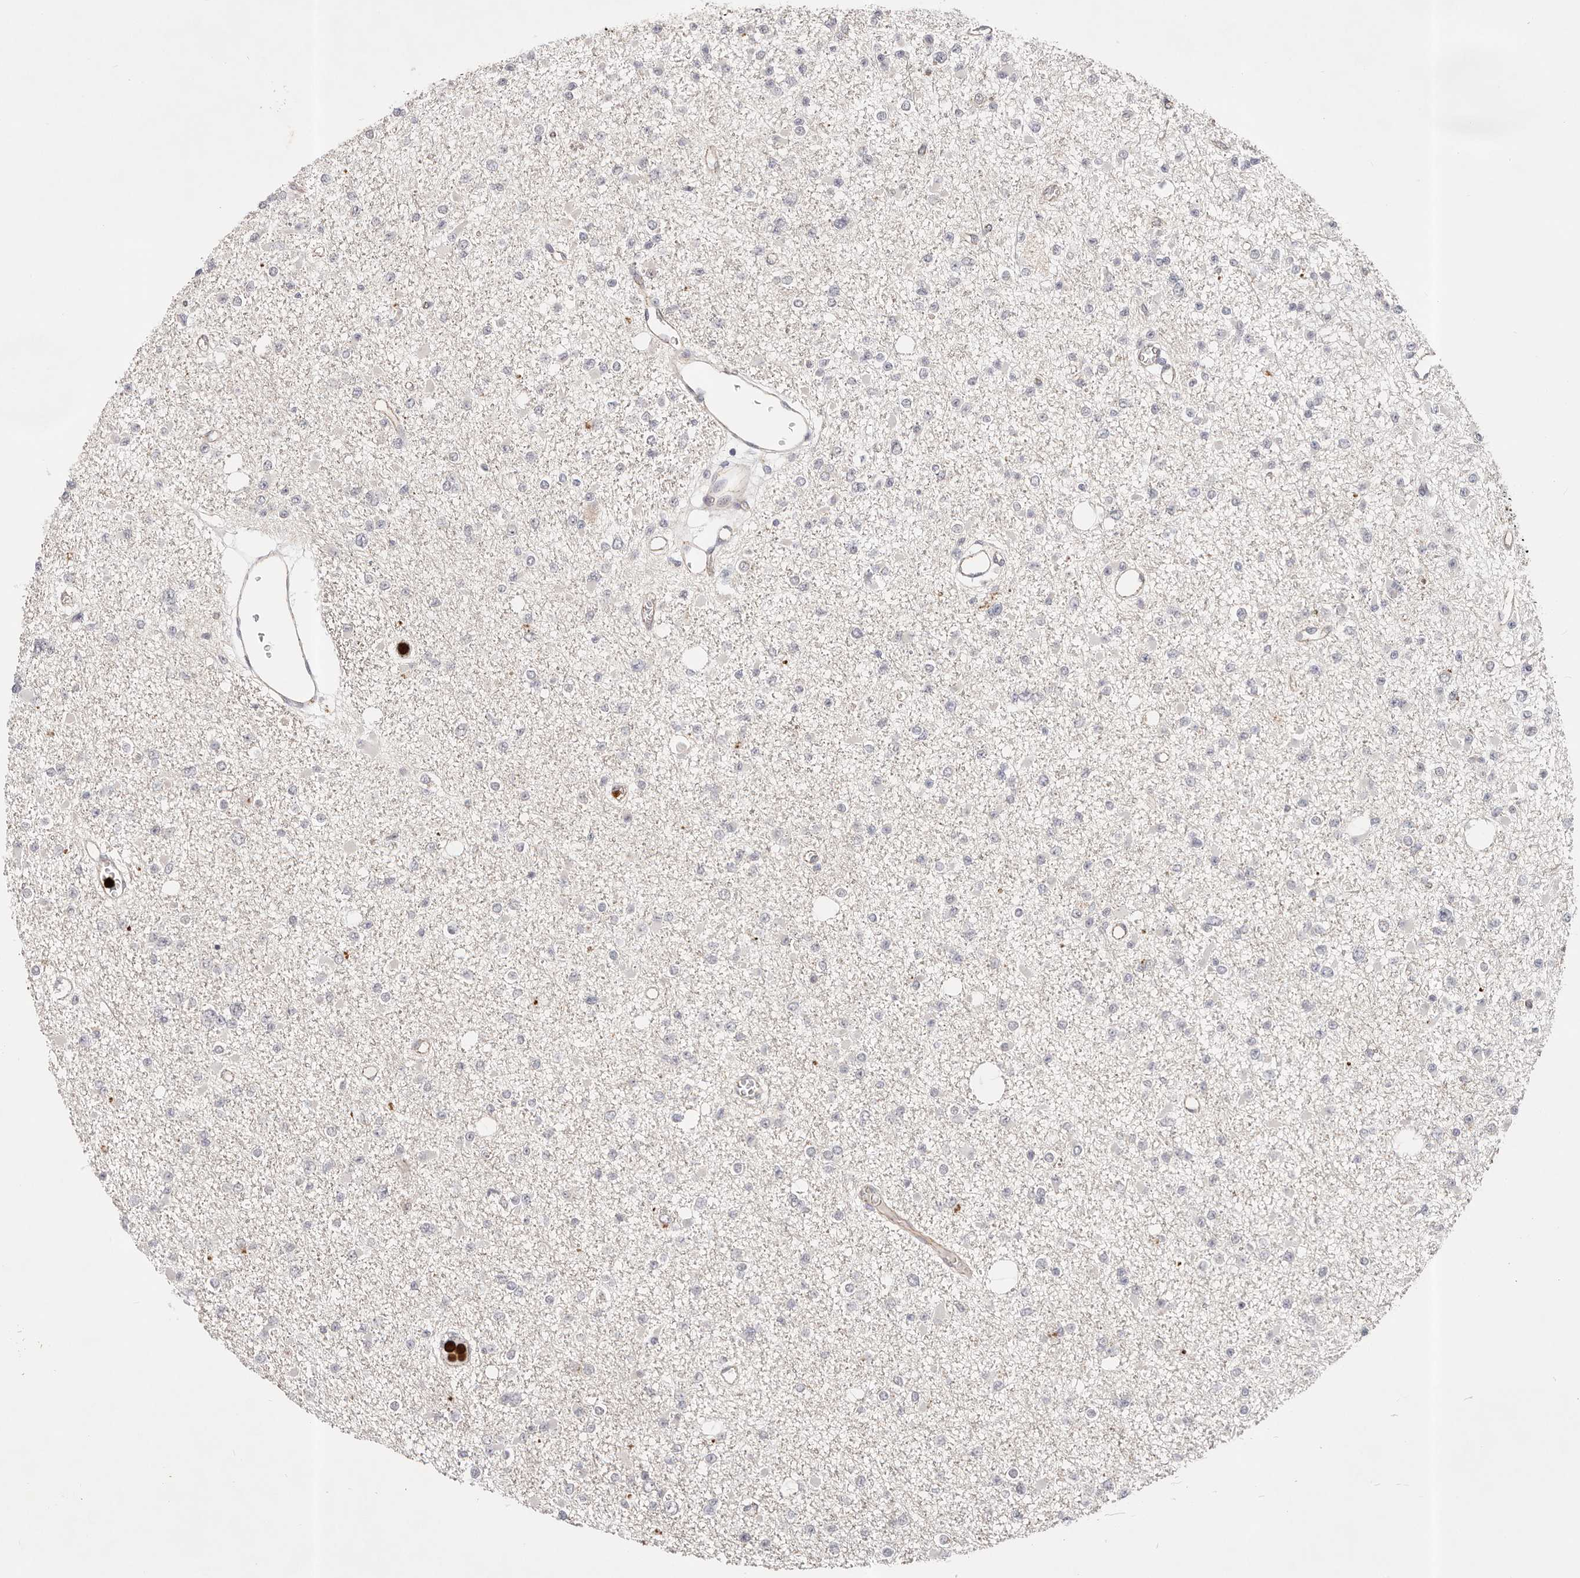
{"staining": {"intensity": "negative", "quantity": "none", "location": "none"}, "tissue": "glioma", "cell_type": "Tumor cells", "image_type": "cancer", "snomed": [{"axis": "morphology", "description": "Glioma, malignant, Low grade"}, {"axis": "topography", "description": "Brain"}], "caption": "Immunohistochemical staining of malignant glioma (low-grade) exhibits no significant expression in tumor cells.", "gene": "AFDN", "patient": {"sex": "female", "age": 22}}